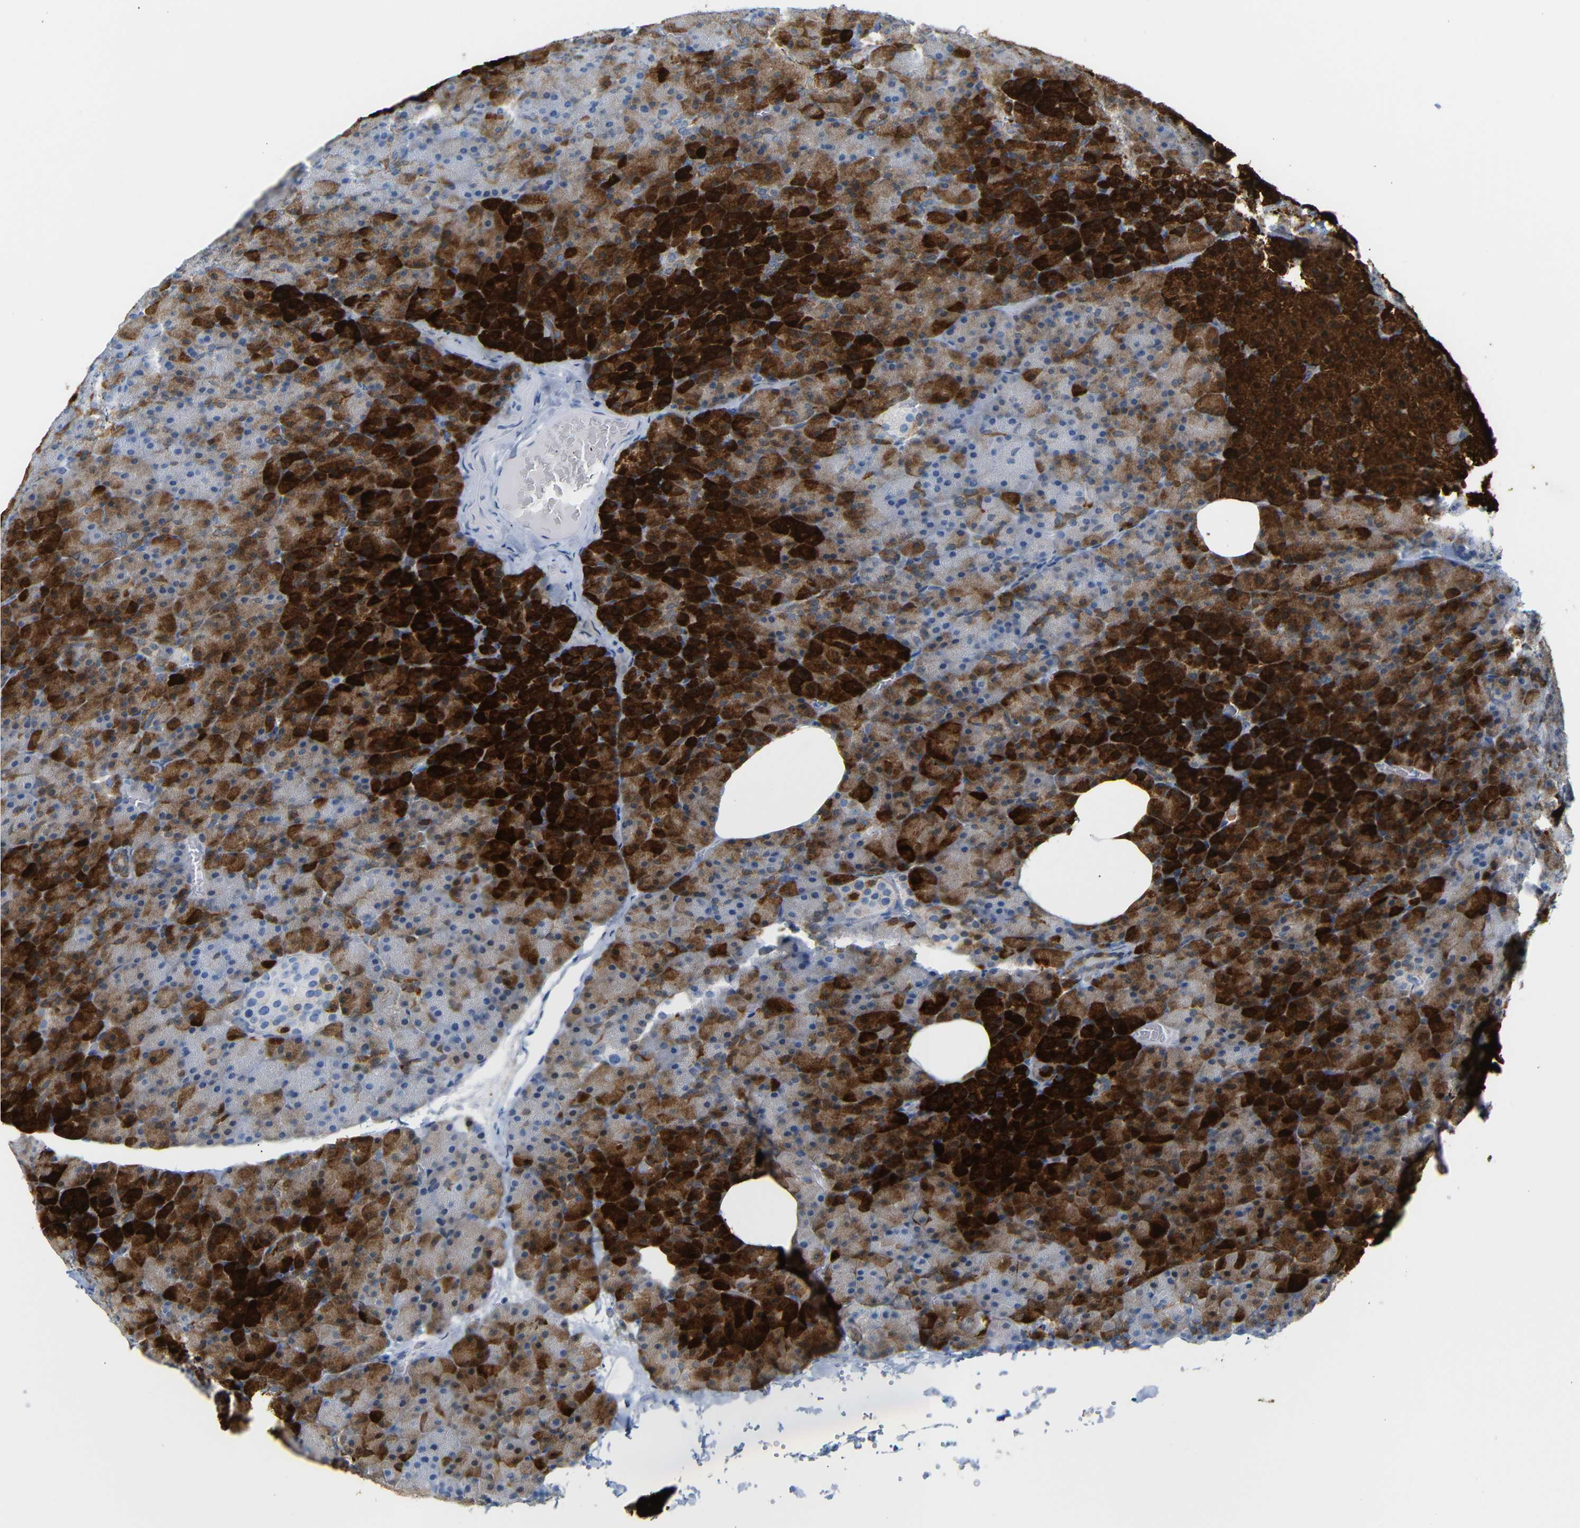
{"staining": {"intensity": "strong", "quantity": "25%-75%", "location": "cytoplasmic/membranous"}, "tissue": "pancreas", "cell_type": "Exocrine glandular cells", "image_type": "normal", "snomed": [{"axis": "morphology", "description": "Normal tissue, NOS"}, {"axis": "topography", "description": "Pancreas"}], "caption": "Protein analysis of normal pancreas exhibits strong cytoplasmic/membranous expression in approximately 25%-75% of exocrine glandular cells. The protein is shown in brown color, while the nuclei are stained blue.", "gene": "MT1A", "patient": {"sex": "female", "age": 35}}